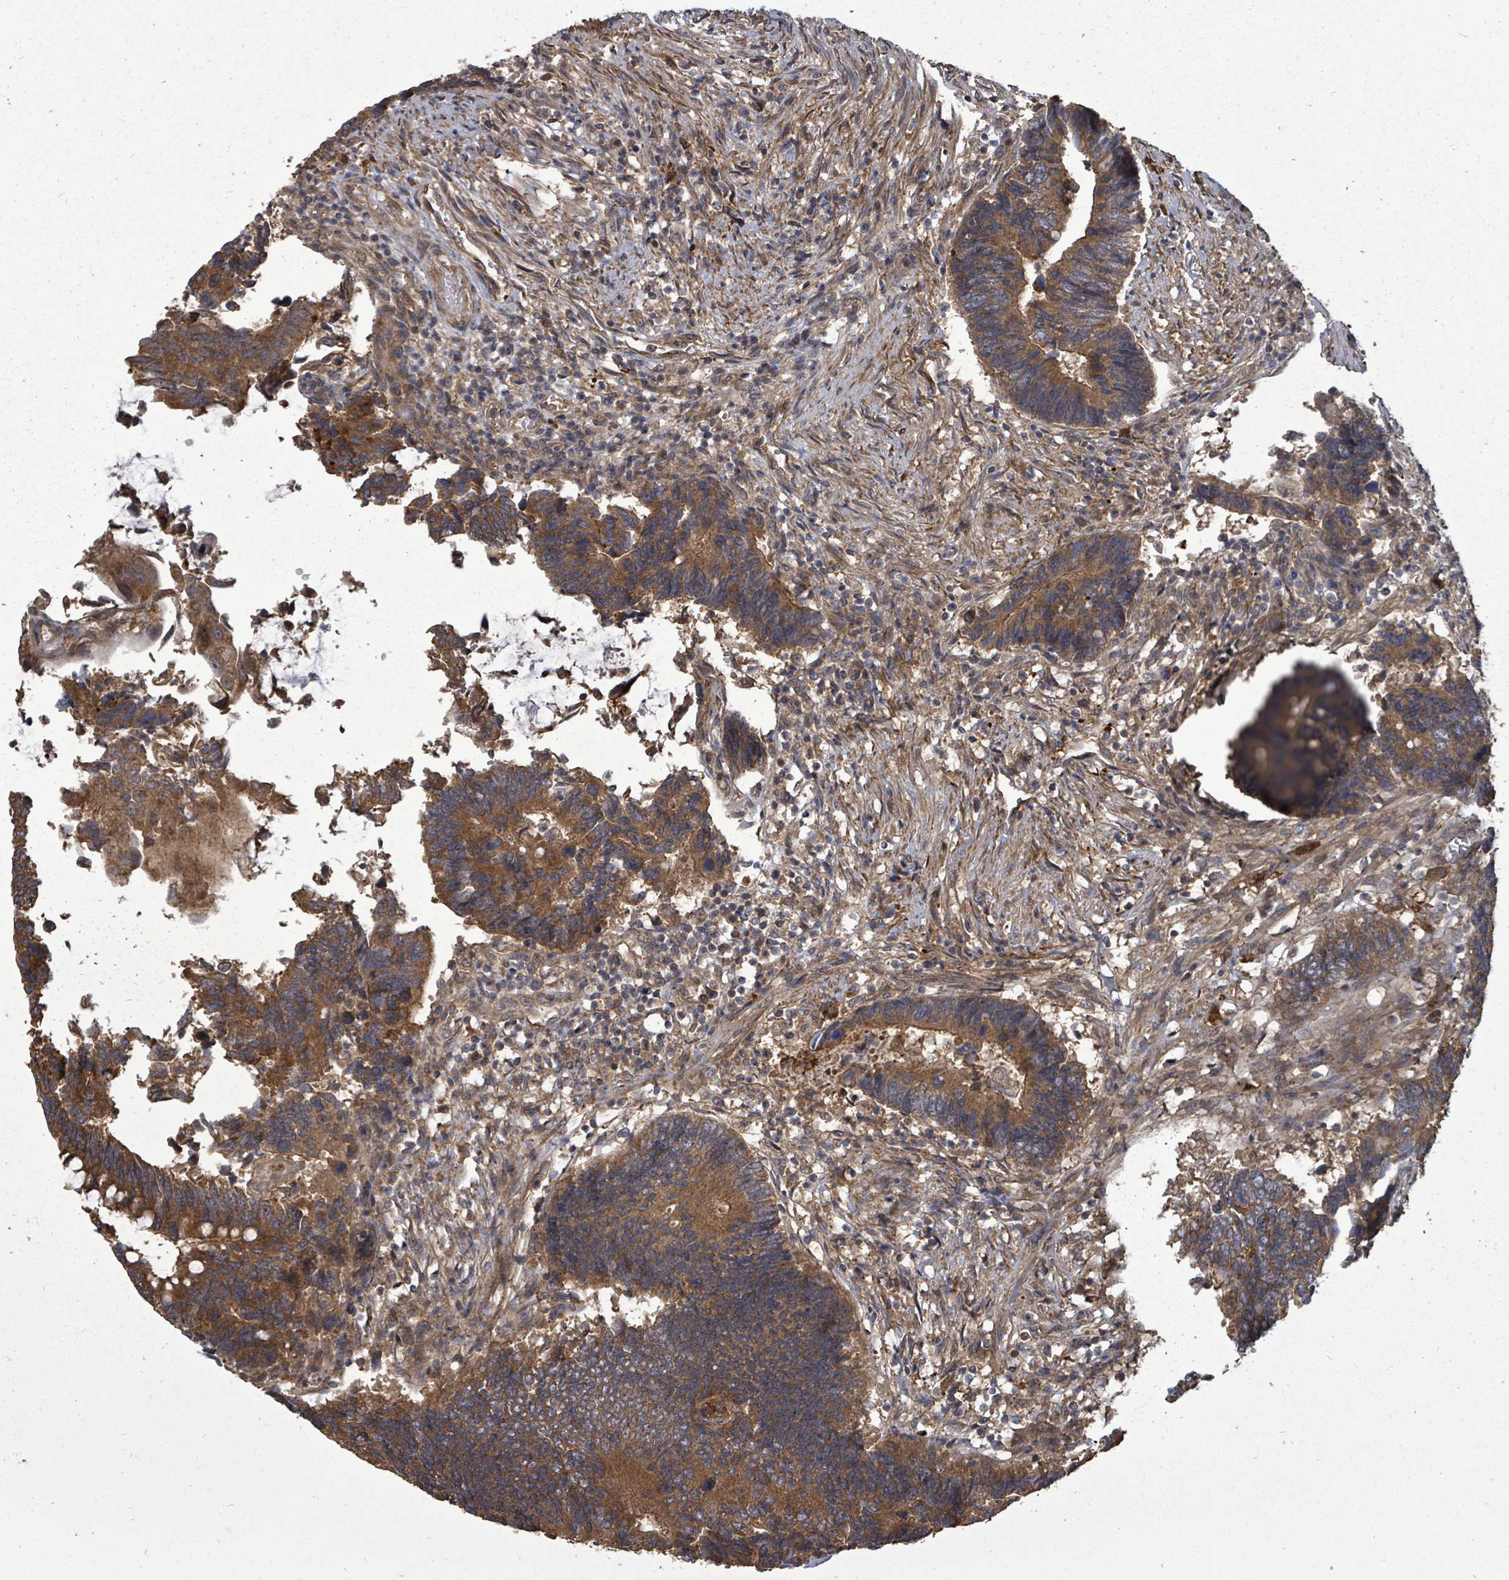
{"staining": {"intensity": "moderate", "quantity": ">75%", "location": "cytoplasmic/membranous"}, "tissue": "colorectal cancer", "cell_type": "Tumor cells", "image_type": "cancer", "snomed": [{"axis": "morphology", "description": "Adenocarcinoma, NOS"}, {"axis": "topography", "description": "Colon"}], "caption": "This is a micrograph of immunohistochemistry (IHC) staining of colorectal adenocarcinoma, which shows moderate staining in the cytoplasmic/membranous of tumor cells.", "gene": "EIF3C", "patient": {"sex": "male", "age": 87}}